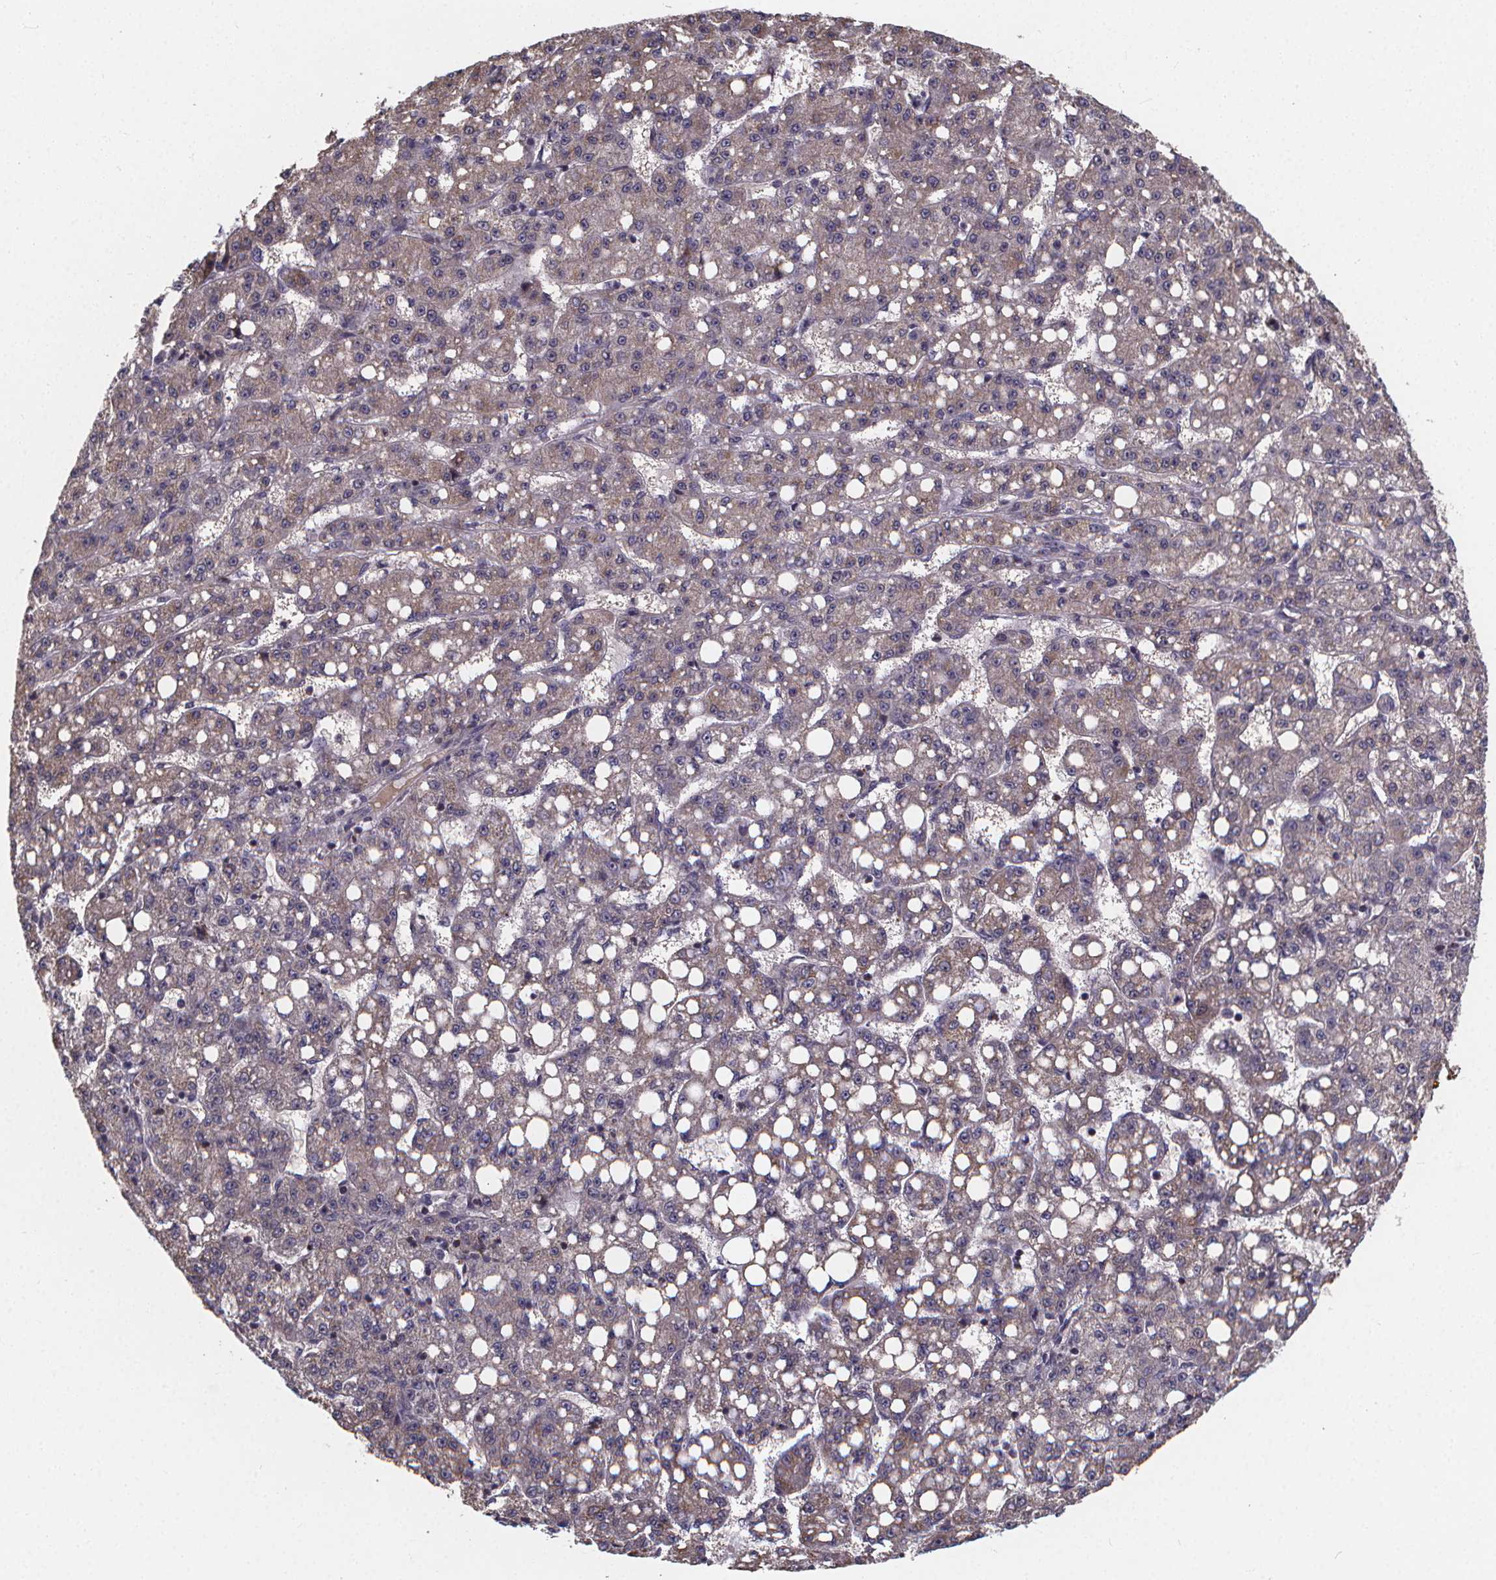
{"staining": {"intensity": "weak", "quantity": "<25%", "location": "cytoplasmic/membranous"}, "tissue": "liver cancer", "cell_type": "Tumor cells", "image_type": "cancer", "snomed": [{"axis": "morphology", "description": "Carcinoma, Hepatocellular, NOS"}, {"axis": "topography", "description": "Liver"}], "caption": "DAB (3,3'-diaminobenzidine) immunohistochemical staining of human liver cancer demonstrates no significant positivity in tumor cells. Nuclei are stained in blue.", "gene": "FBXW2", "patient": {"sex": "female", "age": 65}}